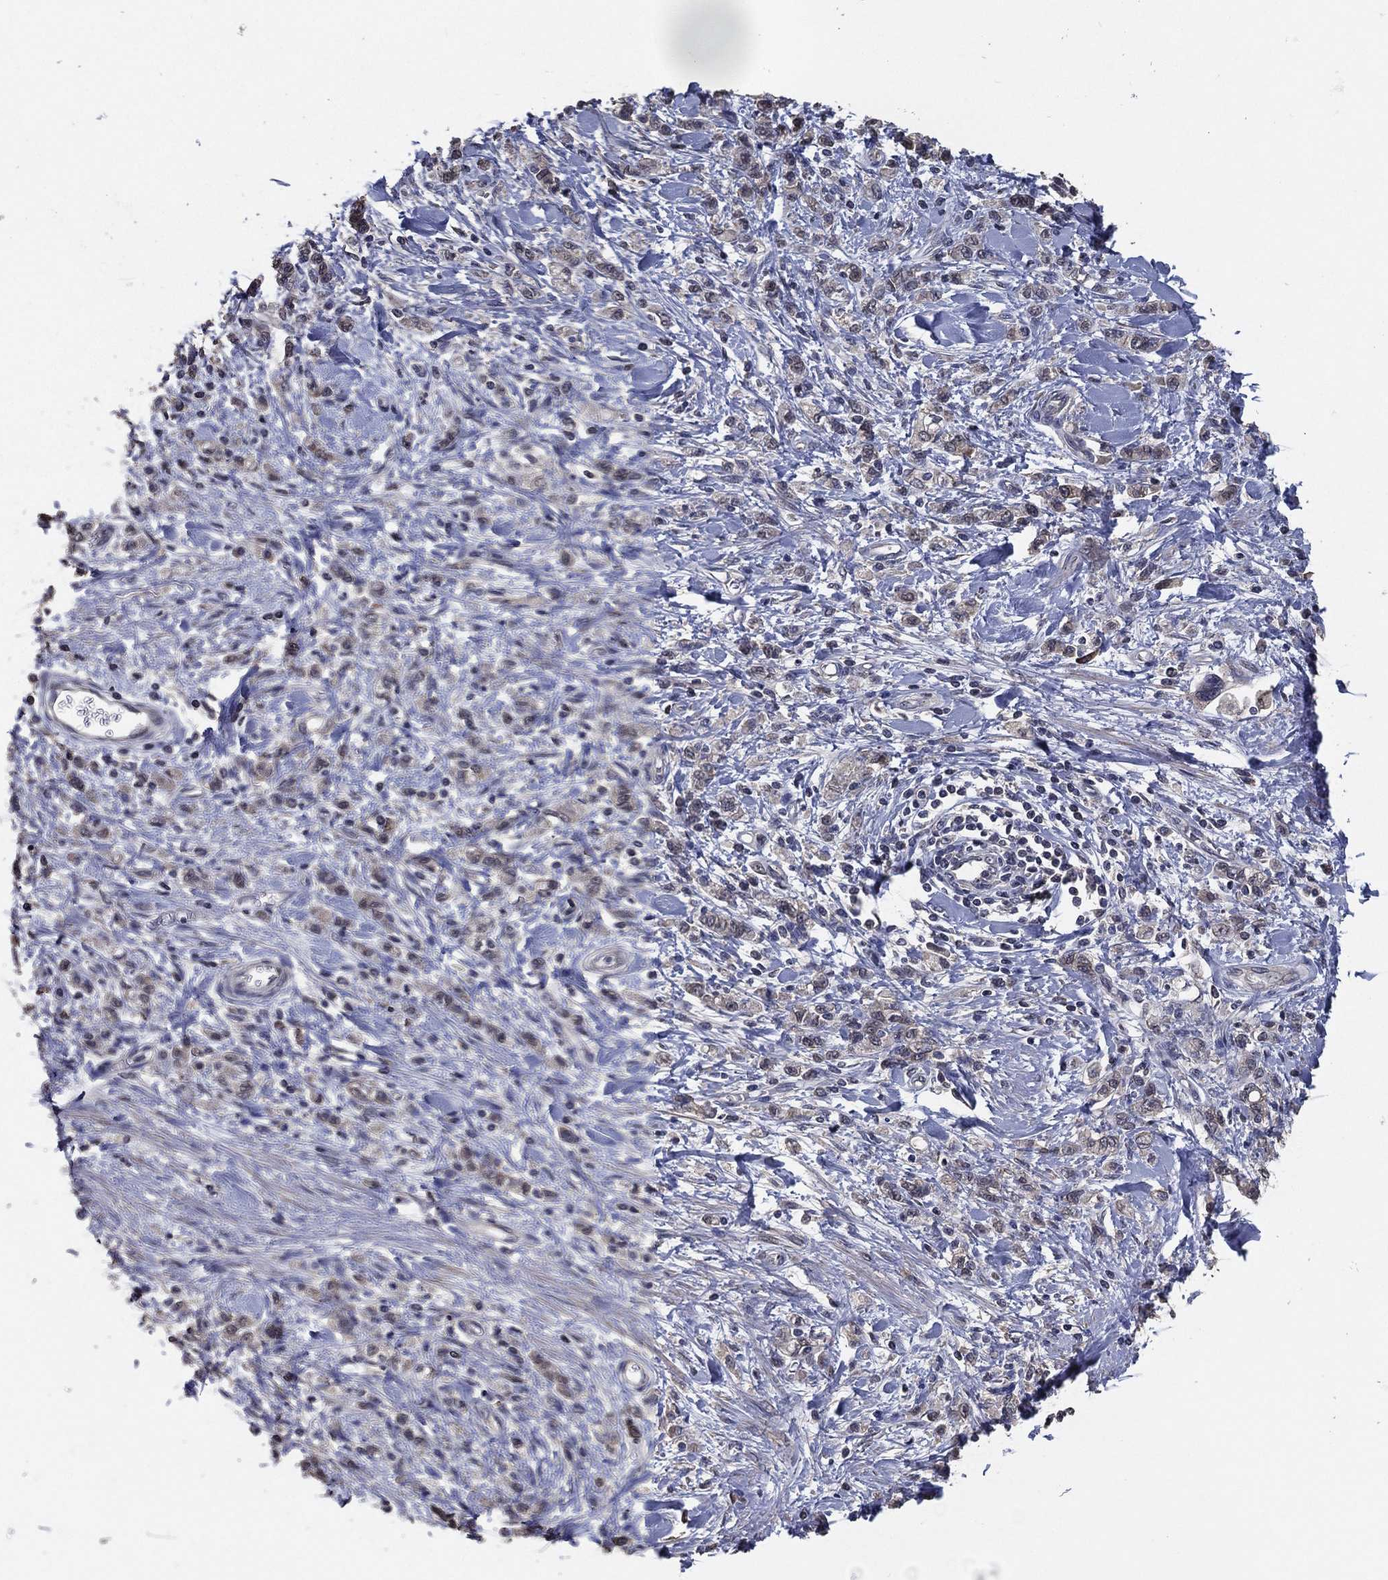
{"staining": {"intensity": "weak", "quantity": "<25%", "location": "cytoplasmic/membranous"}, "tissue": "stomach cancer", "cell_type": "Tumor cells", "image_type": "cancer", "snomed": [{"axis": "morphology", "description": "Adenocarcinoma, NOS"}, {"axis": "topography", "description": "Stomach"}], "caption": "Image shows no protein staining in tumor cells of stomach adenocarcinoma tissue.", "gene": "PCNT", "patient": {"sex": "male", "age": 77}}